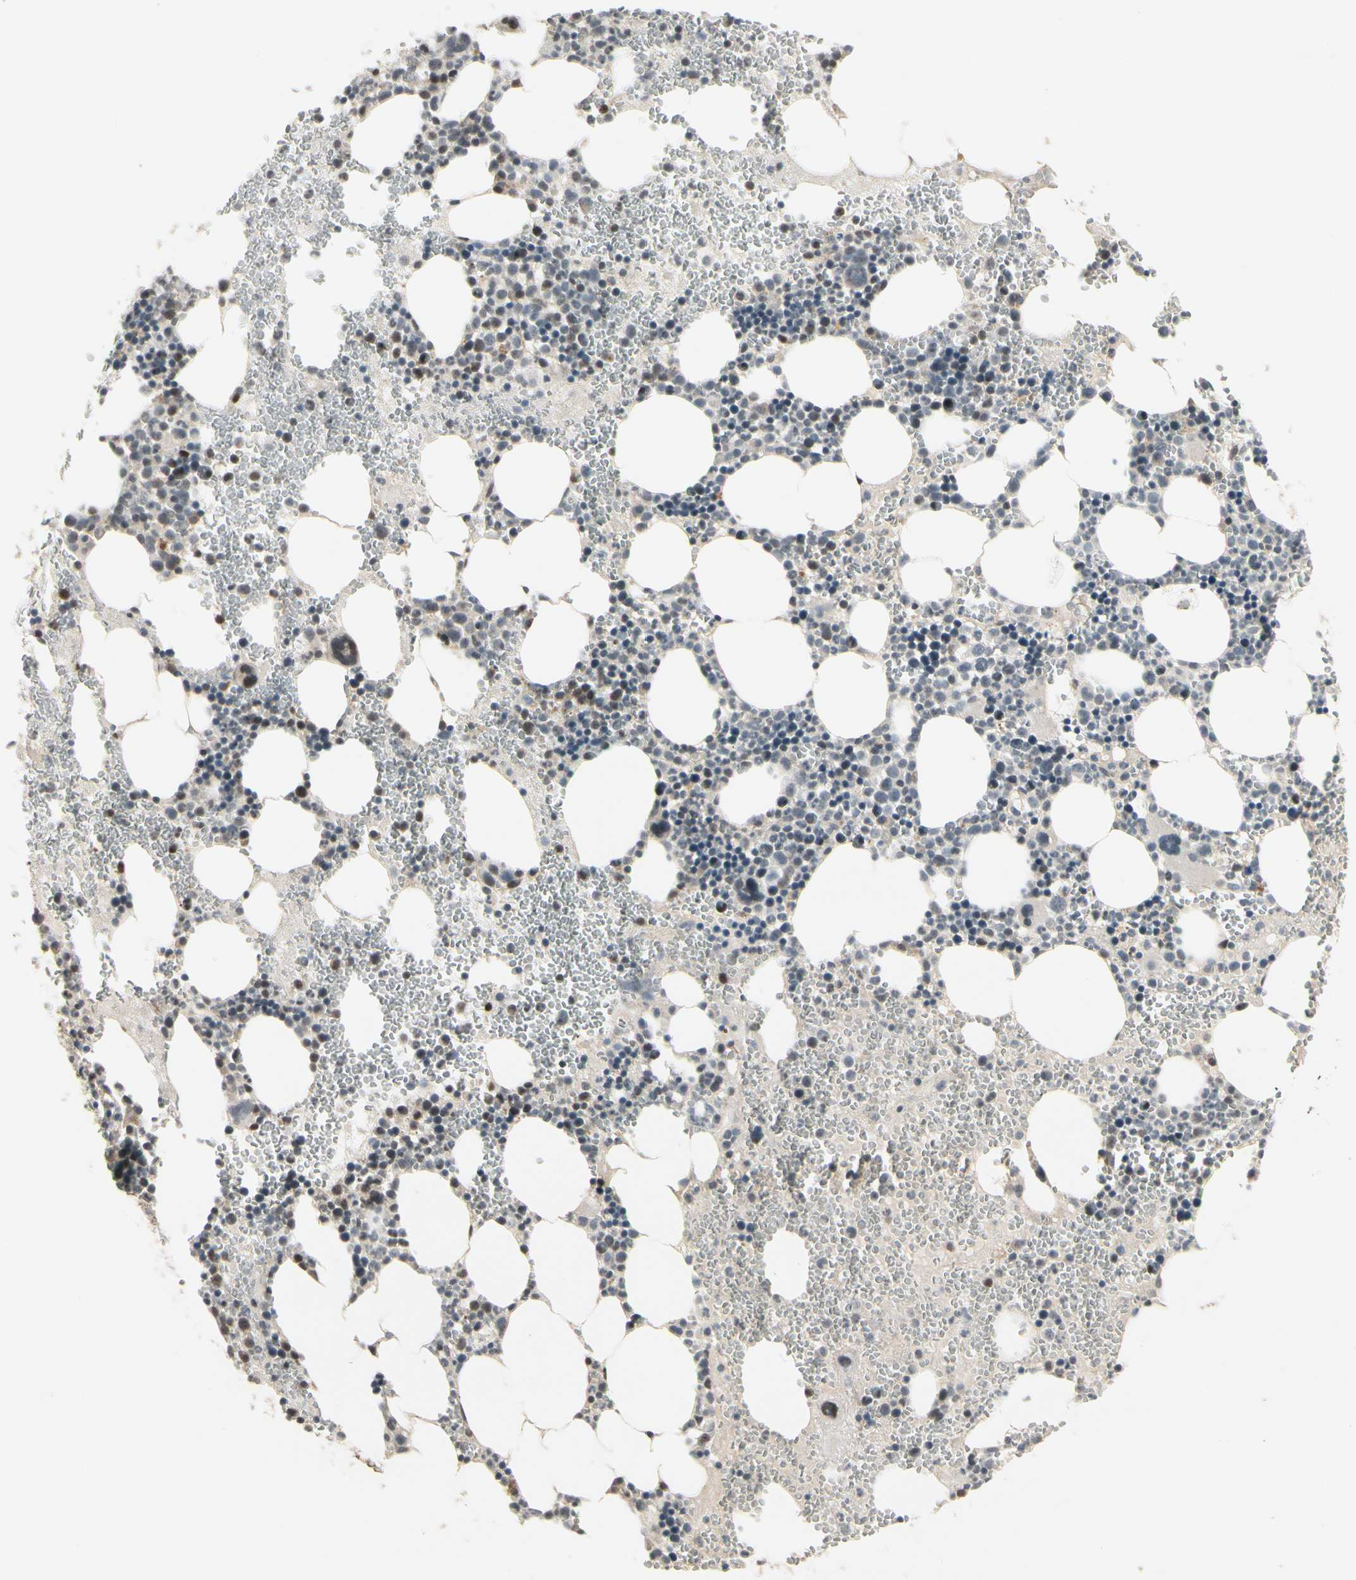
{"staining": {"intensity": "weak", "quantity": "<25%", "location": "cytoplasmic/membranous,nuclear"}, "tissue": "bone marrow", "cell_type": "Hematopoietic cells", "image_type": "normal", "snomed": [{"axis": "morphology", "description": "Normal tissue, NOS"}, {"axis": "morphology", "description": "Inflammation, NOS"}, {"axis": "topography", "description": "Bone marrow"}], "caption": "Photomicrograph shows no protein positivity in hematopoietic cells of unremarkable bone marrow. The staining is performed using DAB (3,3'-diaminobenzidine) brown chromogen with nuclei counter-stained in using hematoxylin.", "gene": "SVBP", "patient": {"sex": "female", "age": 76}}